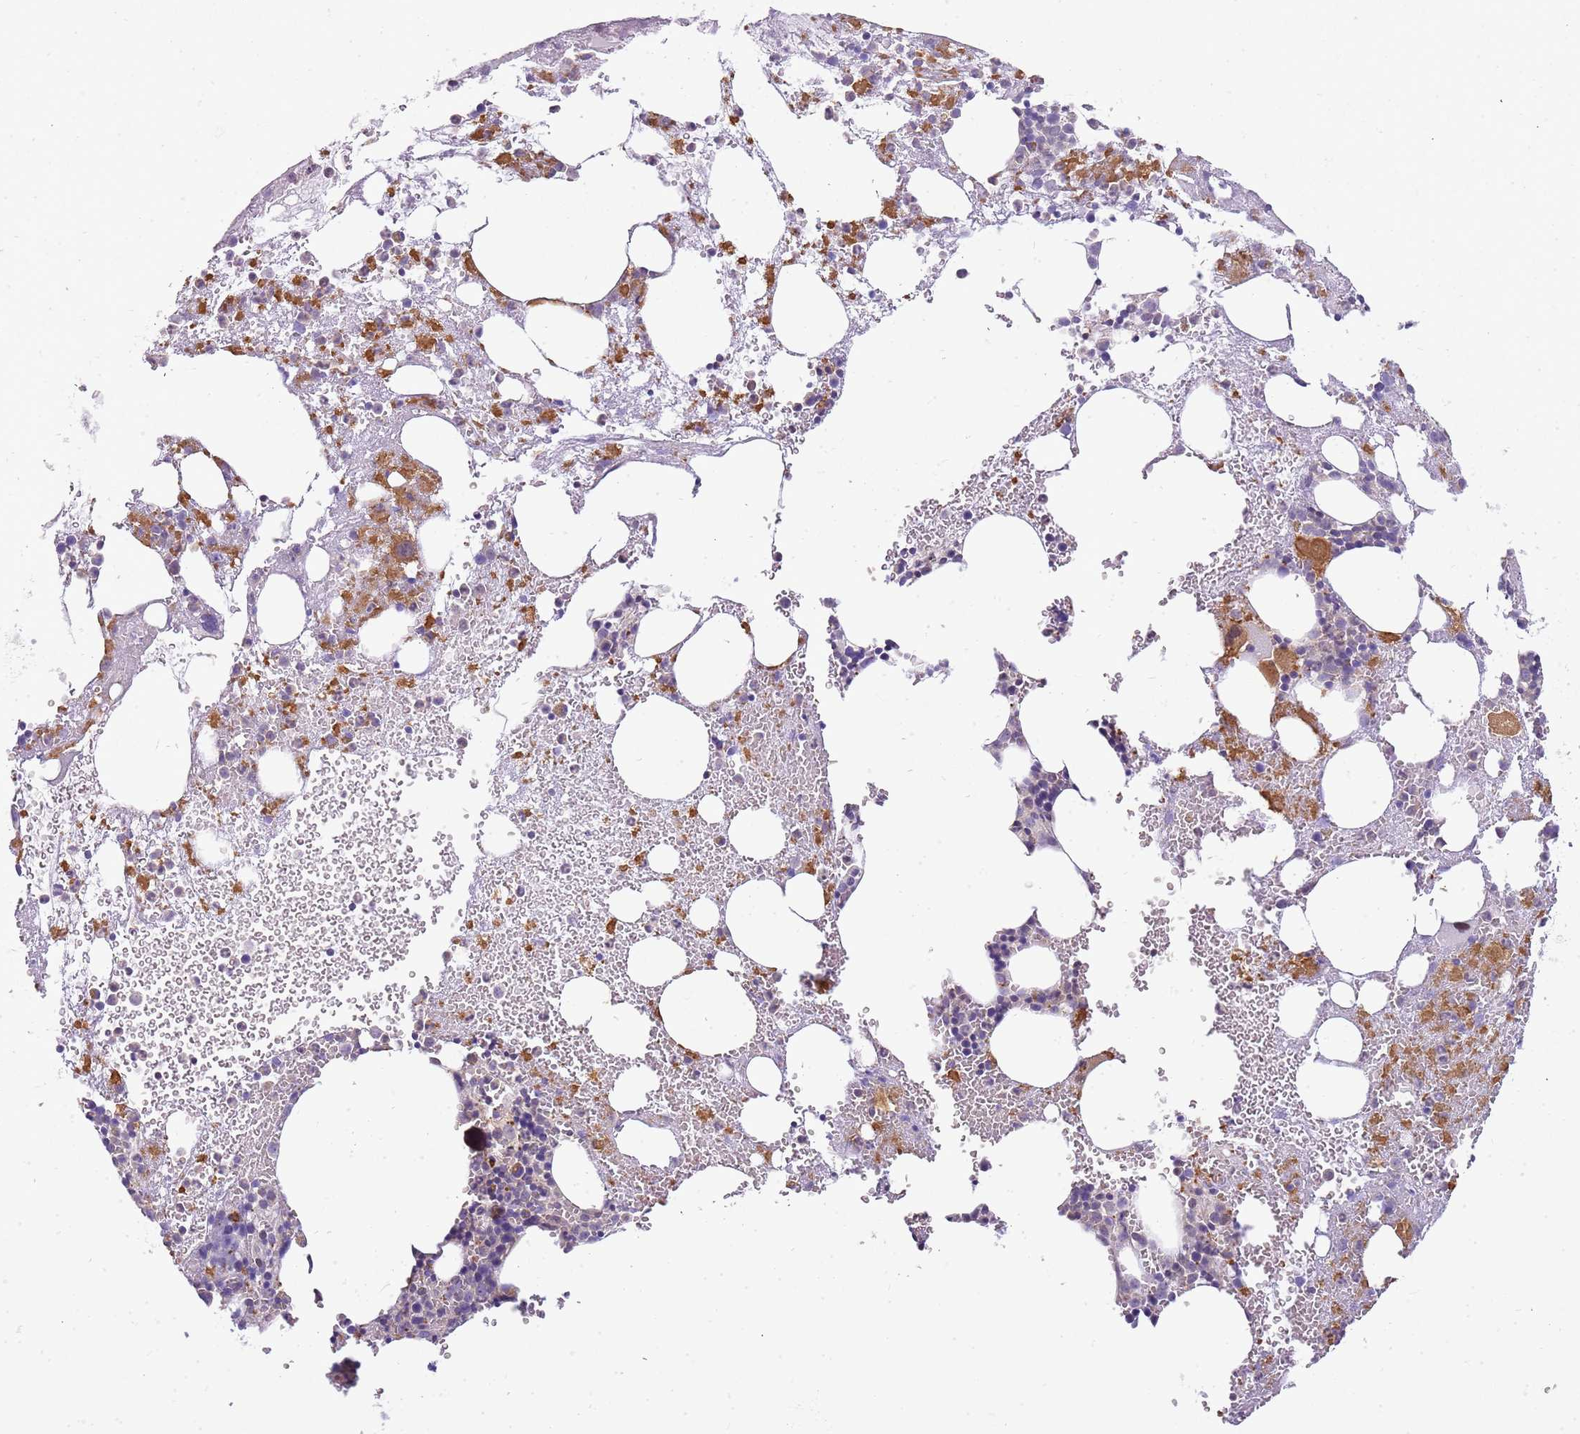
{"staining": {"intensity": "moderate", "quantity": "<25%", "location": "cytoplasmic/membranous"}, "tissue": "bone marrow", "cell_type": "Hematopoietic cells", "image_type": "normal", "snomed": [{"axis": "morphology", "description": "Normal tissue, NOS"}, {"axis": "topography", "description": "Bone marrow"}], "caption": "Immunohistochemical staining of normal bone marrow shows low levels of moderate cytoplasmic/membranous positivity in approximately <25% of hematopoietic cells. (DAB IHC, brown staining for protein, blue staining for nuclei).", "gene": "CAPN7", "patient": {"sex": "male", "age": 61}}